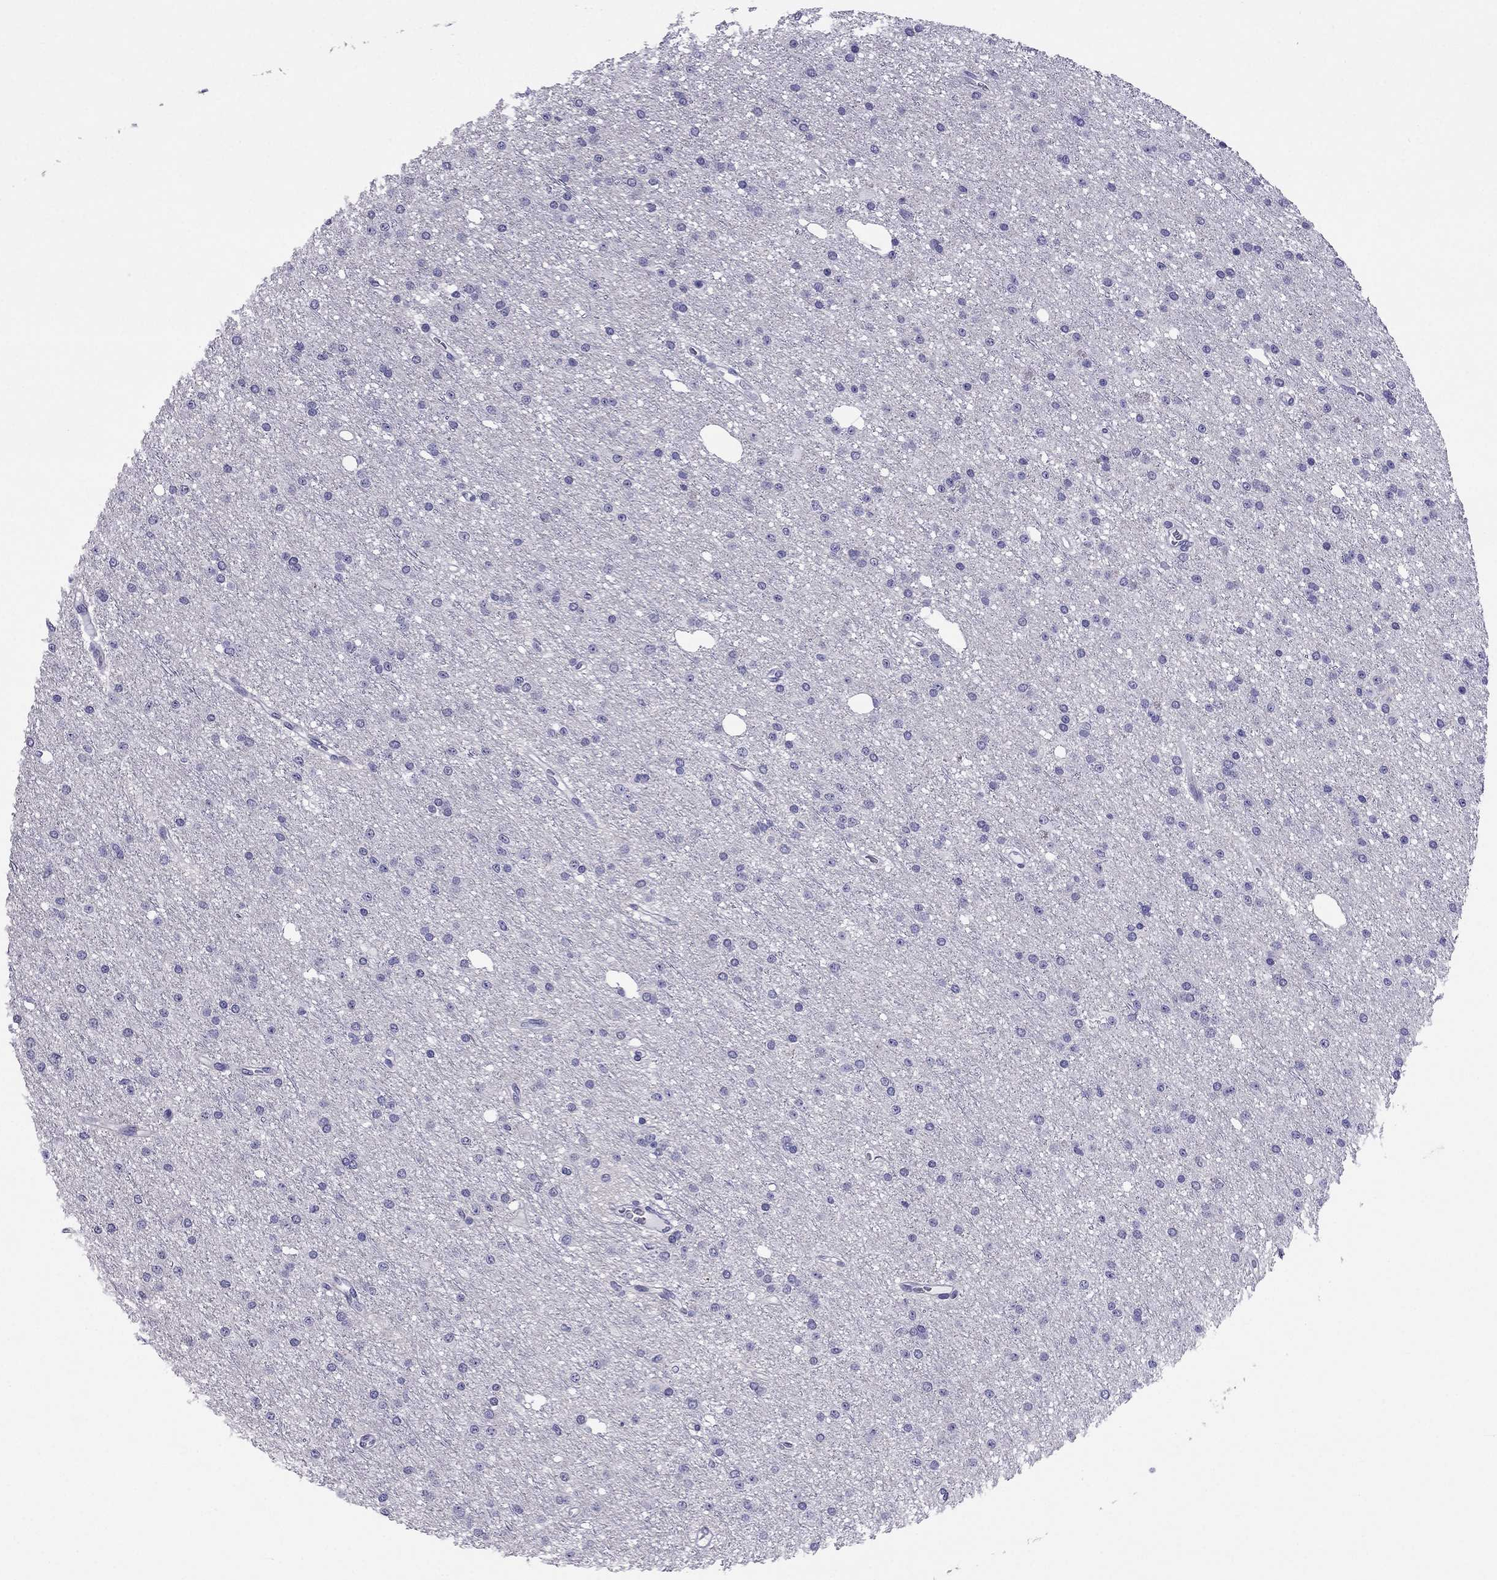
{"staining": {"intensity": "negative", "quantity": "none", "location": "none"}, "tissue": "glioma", "cell_type": "Tumor cells", "image_type": "cancer", "snomed": [{"axis": "morphology", "description": "Glioma, malignant, Low grade"}, {"axis": "topography", "description": "Brain"}], "caption": "Tumor cells are negative for protein expression in human malignant low-grade glioma. Brightfield microscopy of immunohistochemistry (IHC) stained with DAB (3,3'-diaminobenzidine) (brown) and hematoxylin (blue), captured at high magnification.", "gene": "CROCC2", "patient": {"sex": "male", "age": 27}}